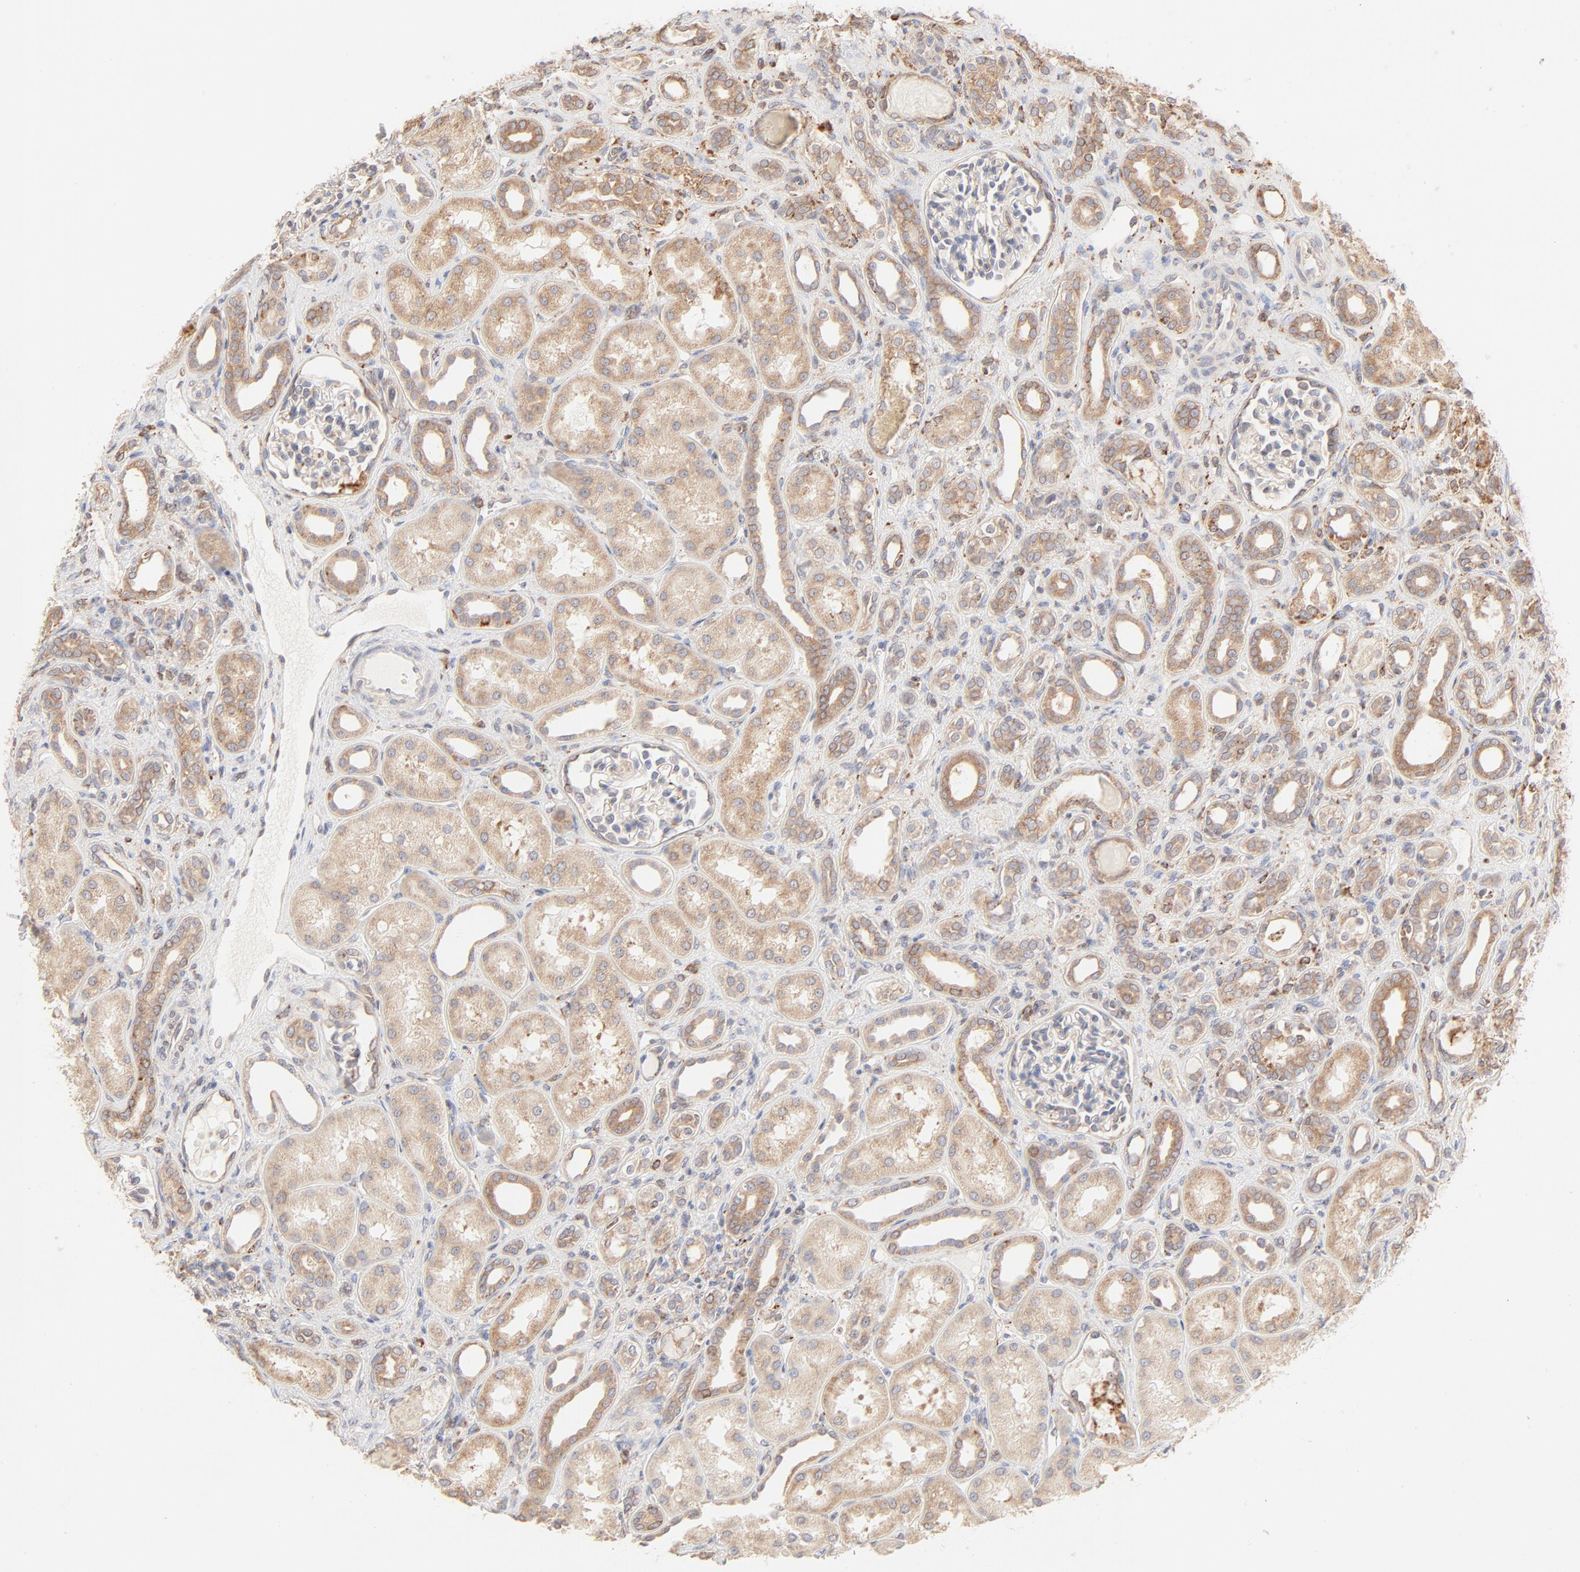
{"staining": {"intensity": "weak", "quantity": "<25%", "location": "cytoplasmic/membranous"}, "tissue": "kidney", "cell_type": "Cells in glomeruli", "image_type": "normal", "snomed": [{"axis": "morphology", "description": "Normal tissue, NOS"}, {"axis": "topography", "description": "Kidney"}], "caption": "DAB (3,3'-diaminobenzidine) immunohistochemical staining of benign kidney shows no significant positivity in cells in glomeruli.", "gene": "PARP12", "patient": {"sex": "male", "age": 7}}